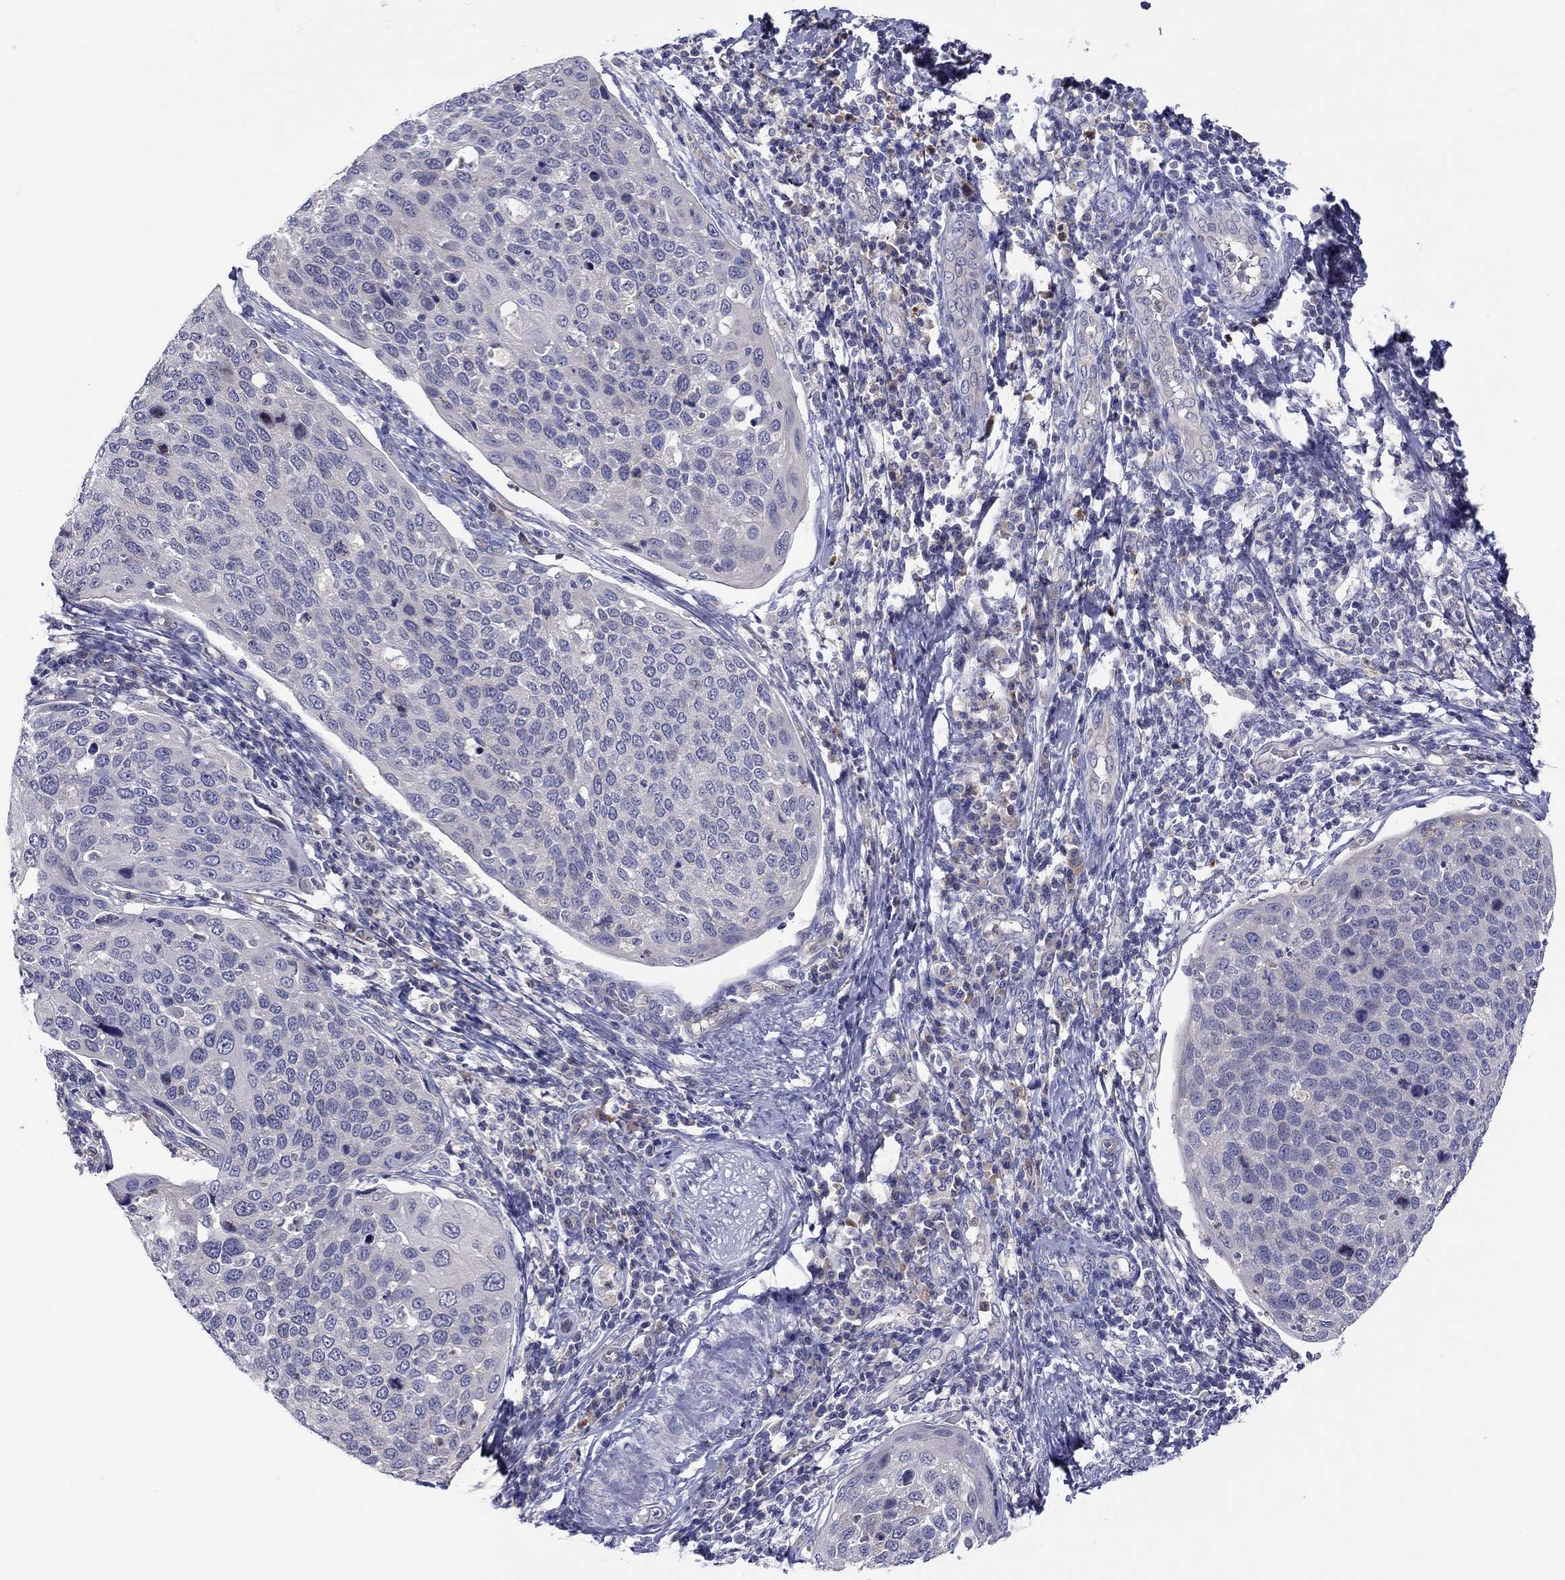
{"staining": {"intensity": "negative", "quantity": "none", "location": "none"}, "tissue": "cervical cancer", "cell_type": "Tumor cells", "image_type": "cancer", "snomed": [{"axis": "morphology", "description": "Squamous cell carcinoma, NOS"}, {"axis": "topography", "description": "Cervix"}], "caption": "Immunohistochemistry image of neoplastic tissue: human squamous cell carcinoma (cervical) stained with DAB (3,3'-diaminobenzidine) shows no significant protein positivity in tumor cells. (DAB immunohistochemistry with hematoxylin counter stain).", "gene": "ABCG4", "patient": {"sex": "female", "age": 54}}